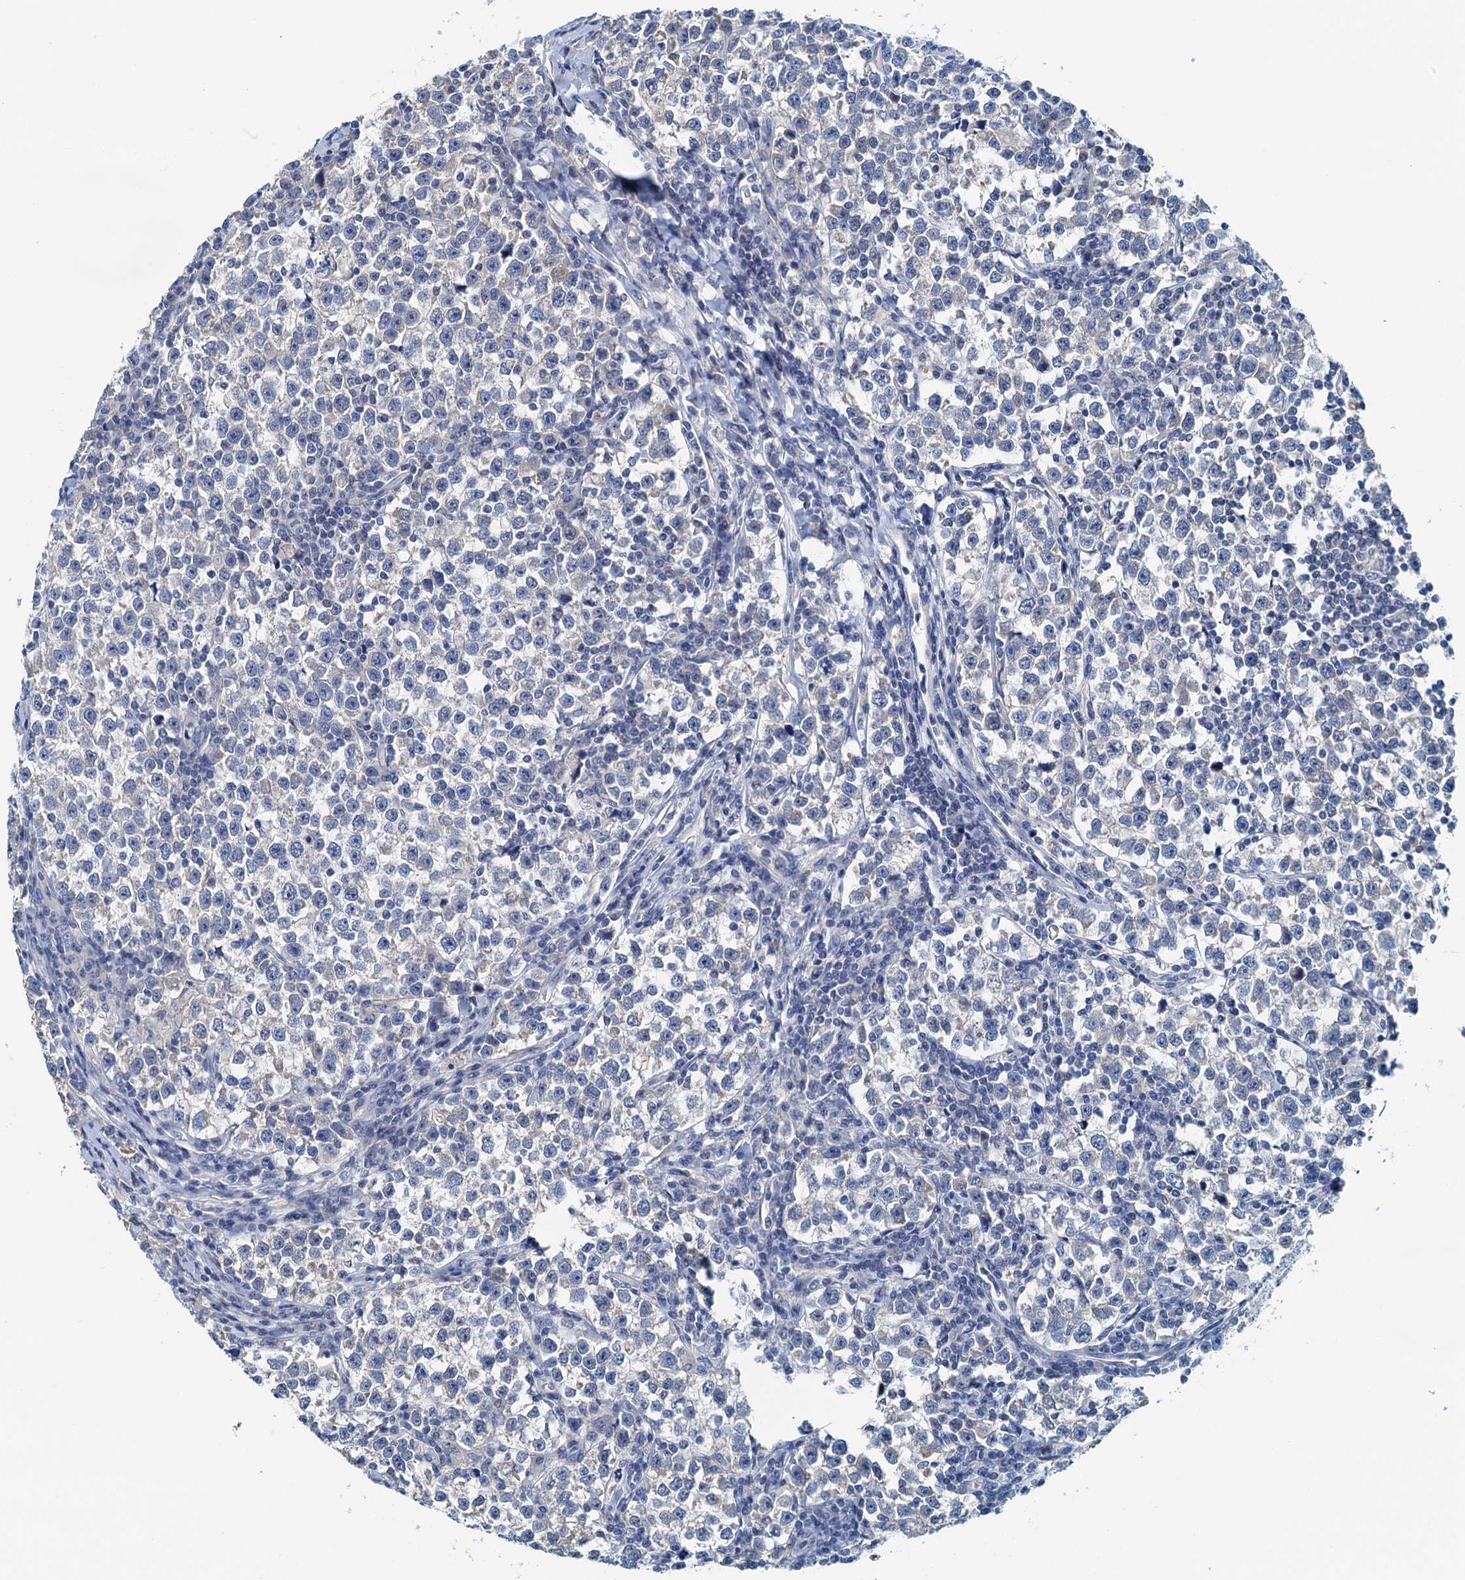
{"staining": {"intensity": "negative", "quantity": "none", "location": "none"}, "tissue": "testis cancer", "cell_type": "Tumor cells", "image_type": "cancer", "snomed": [{"axis": "morphology", "description": "Normal tissue, NOS"}, {"axis": "morphology", "description": "Seminoma, NOS"}, {"axis": "topography", "description": "Testis"}], "caption": "Photomicrograph shows no protein staining in tumor cells of testis cancer tissue.", "gene": "DTD1", "patient": {"sex": "male", "age": 43}}